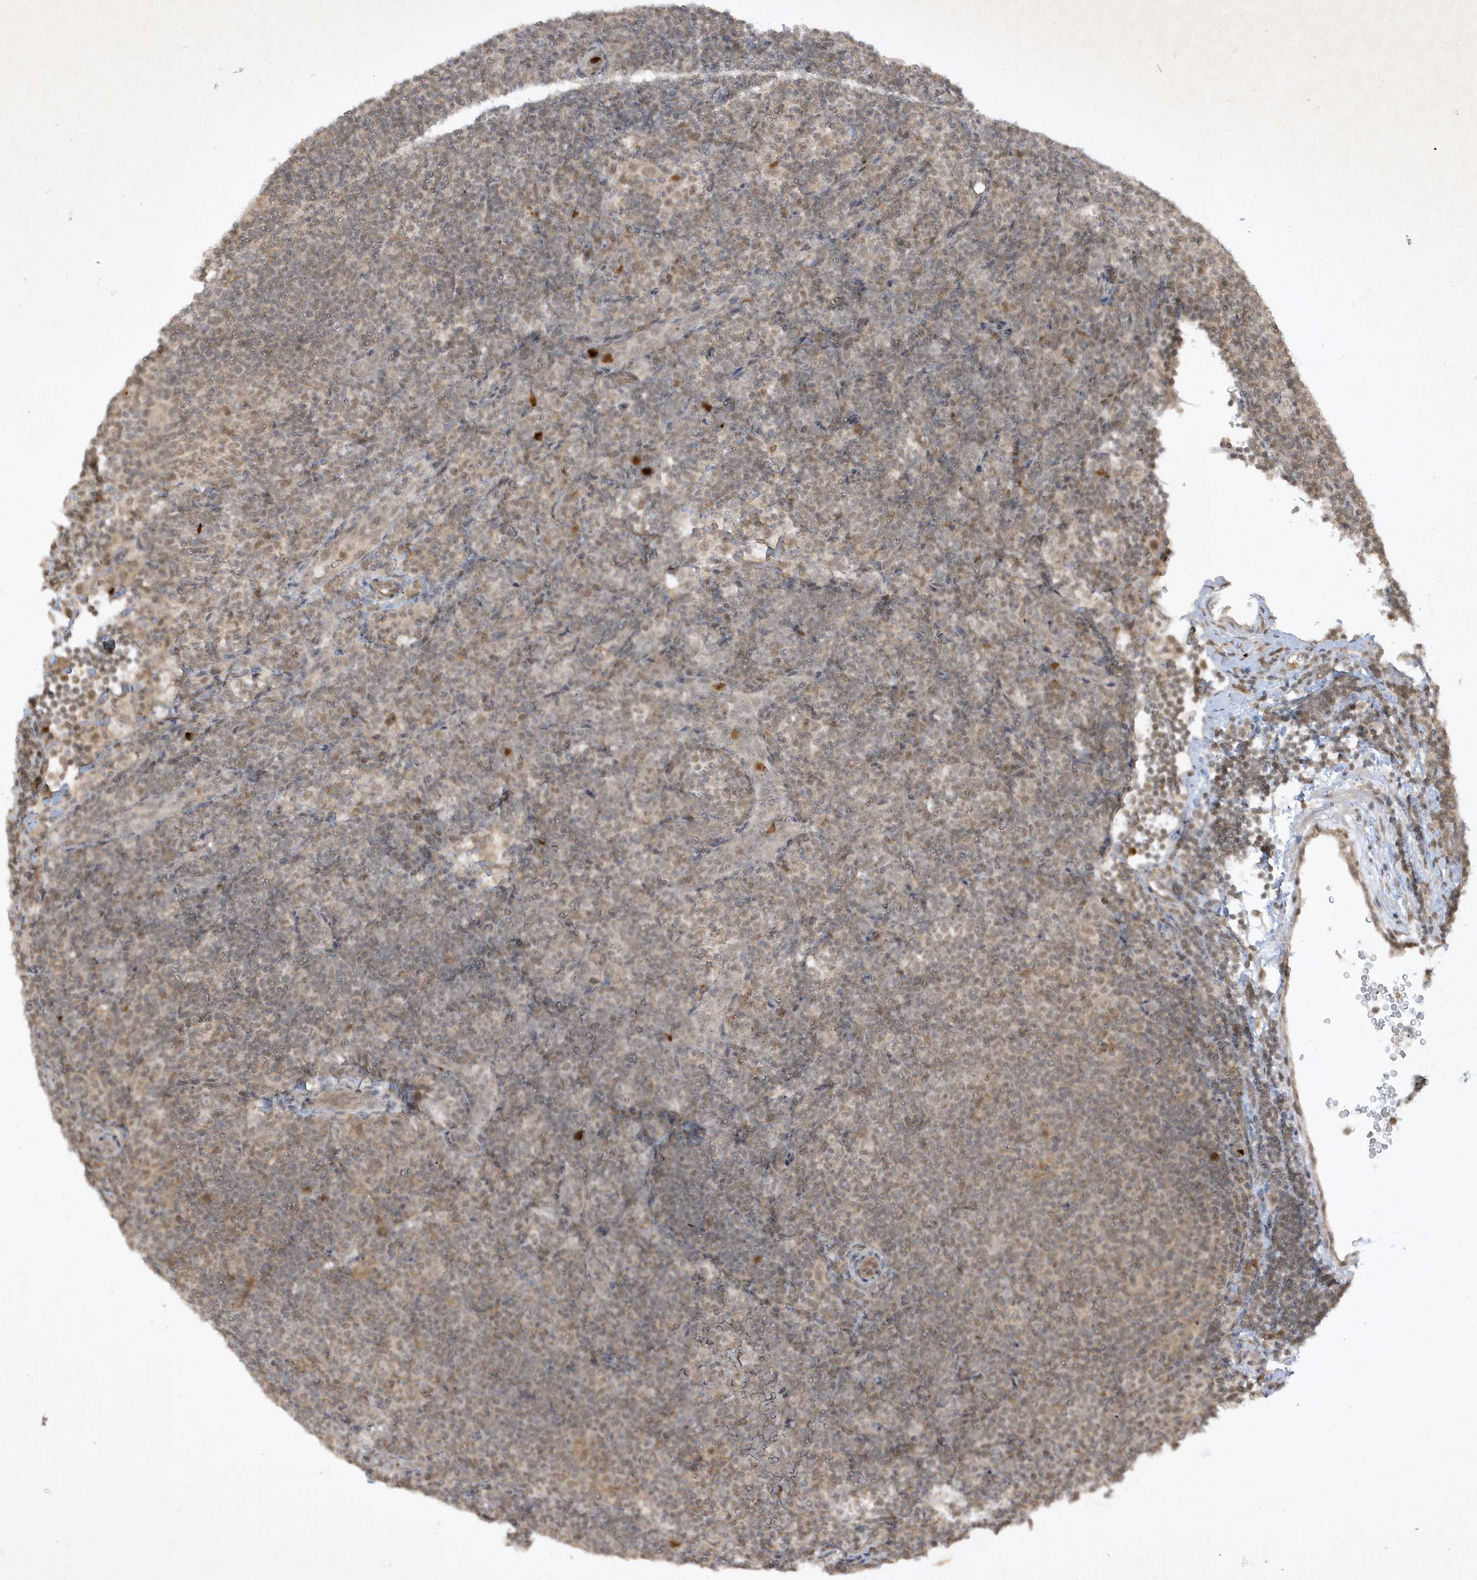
{"staining": {"intensity": "negative", "quantity": "none", "location": "none"}, "tissue": "lymphoma", "cell_type": "Tumor cells", "image_type": "cancer", "snomed": [{"axis": "morphology", "description": "Hodgkin's disease, NOS"}, {"axis": "topography", "description": "Lymph node"}], "caption": "An image of lymphoma stained for a protein displays no brown staining in tumor cells.", "gene": "ZNF213", "patient": {"sex": "female", "age": 57}}